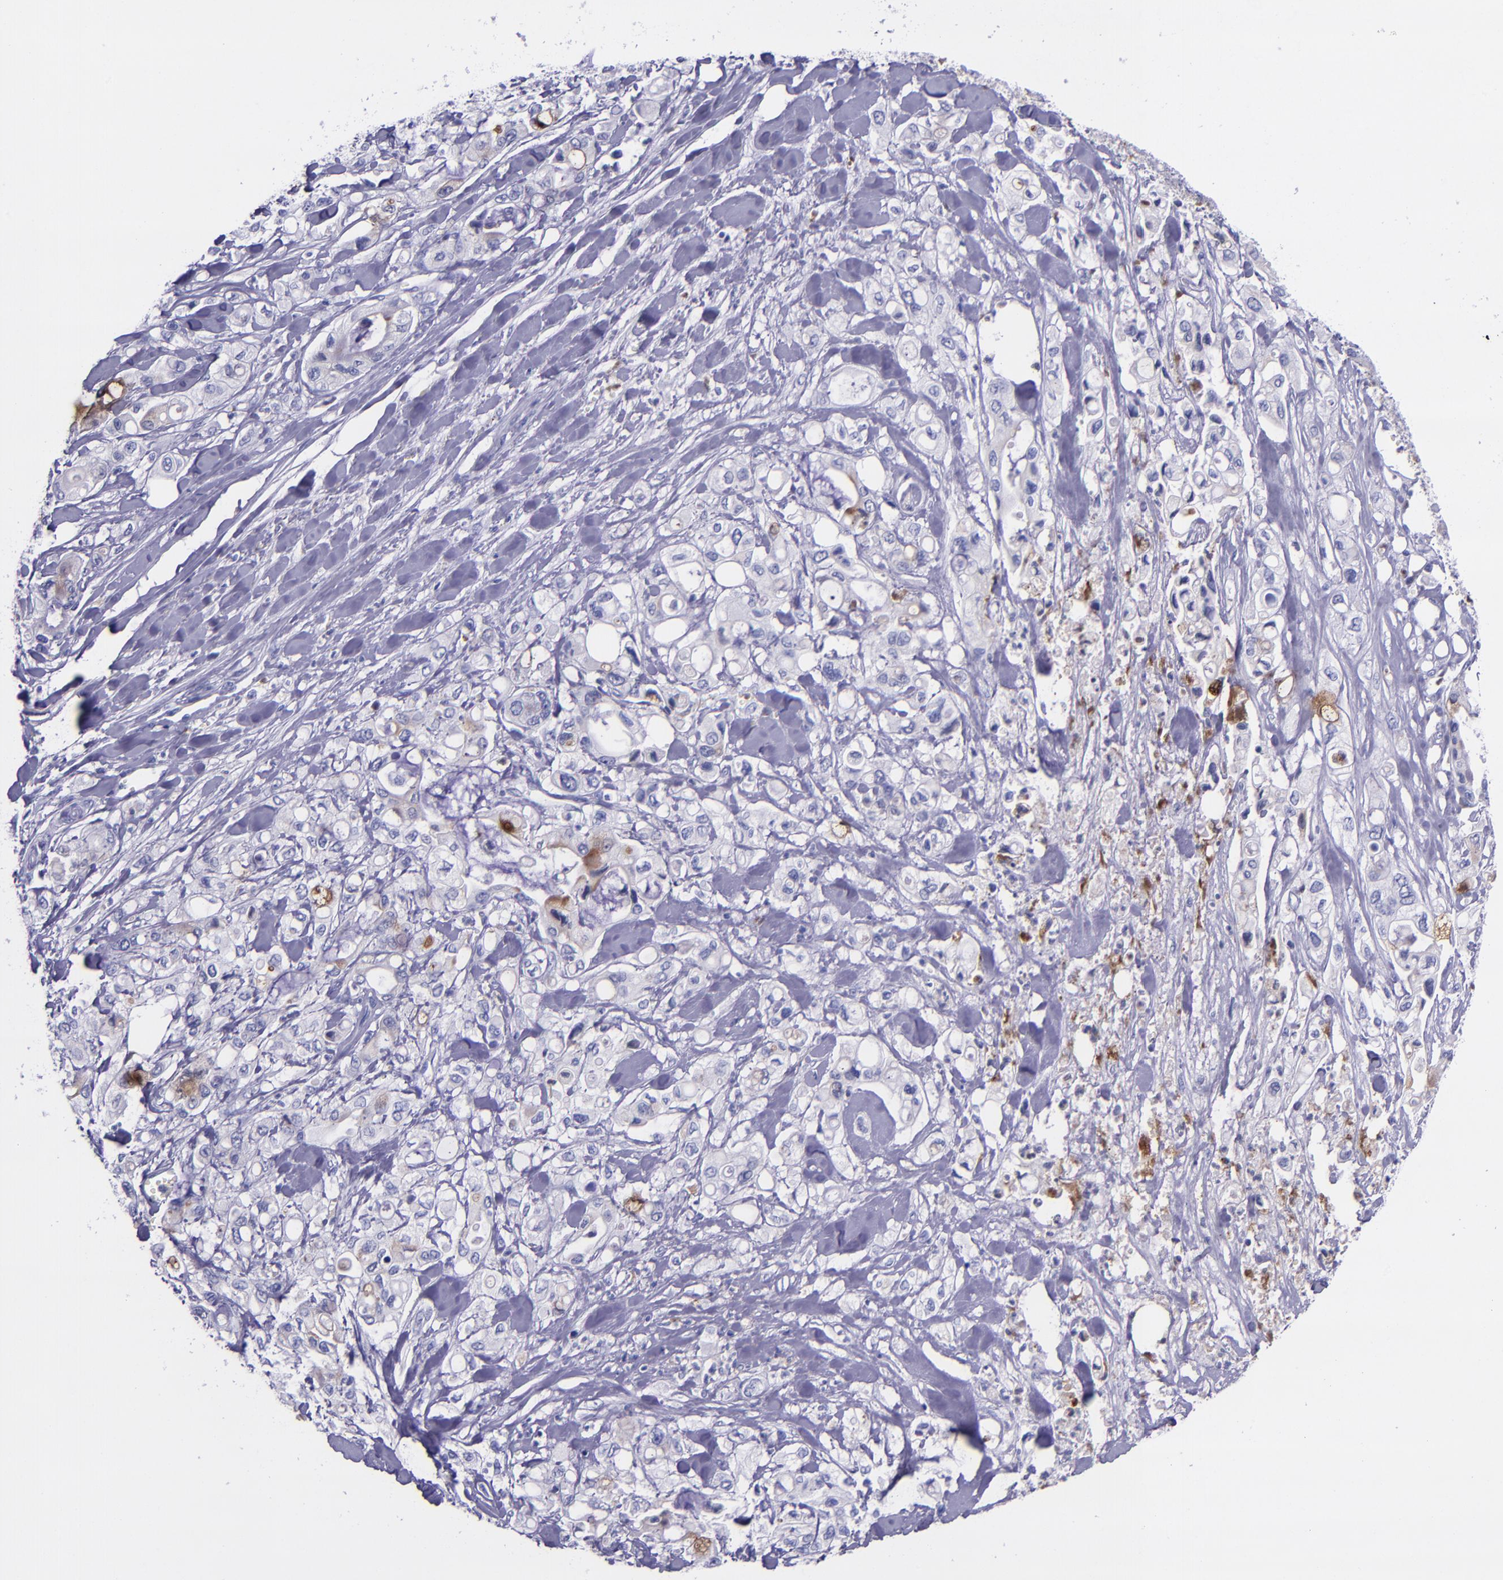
{"staining": {"intensity": "negative", "quantity": "none", "location": "none"}, "tissue": "pancreatic cancer", "cell_type": "Tumor cells", "image_type": "cancer", "snomed": [{"axis": "morphology", "description": "Adenocarcinoma, NOS"}, {"axis": "topography", "description": "Pancreas"}], "caption": "This is an IHC micrograph of human pancreatic adenocarcinoma. There is no staining in tumor cells.", "gene": "SLPI", "patient": {"sex": "male", "age": 70}}